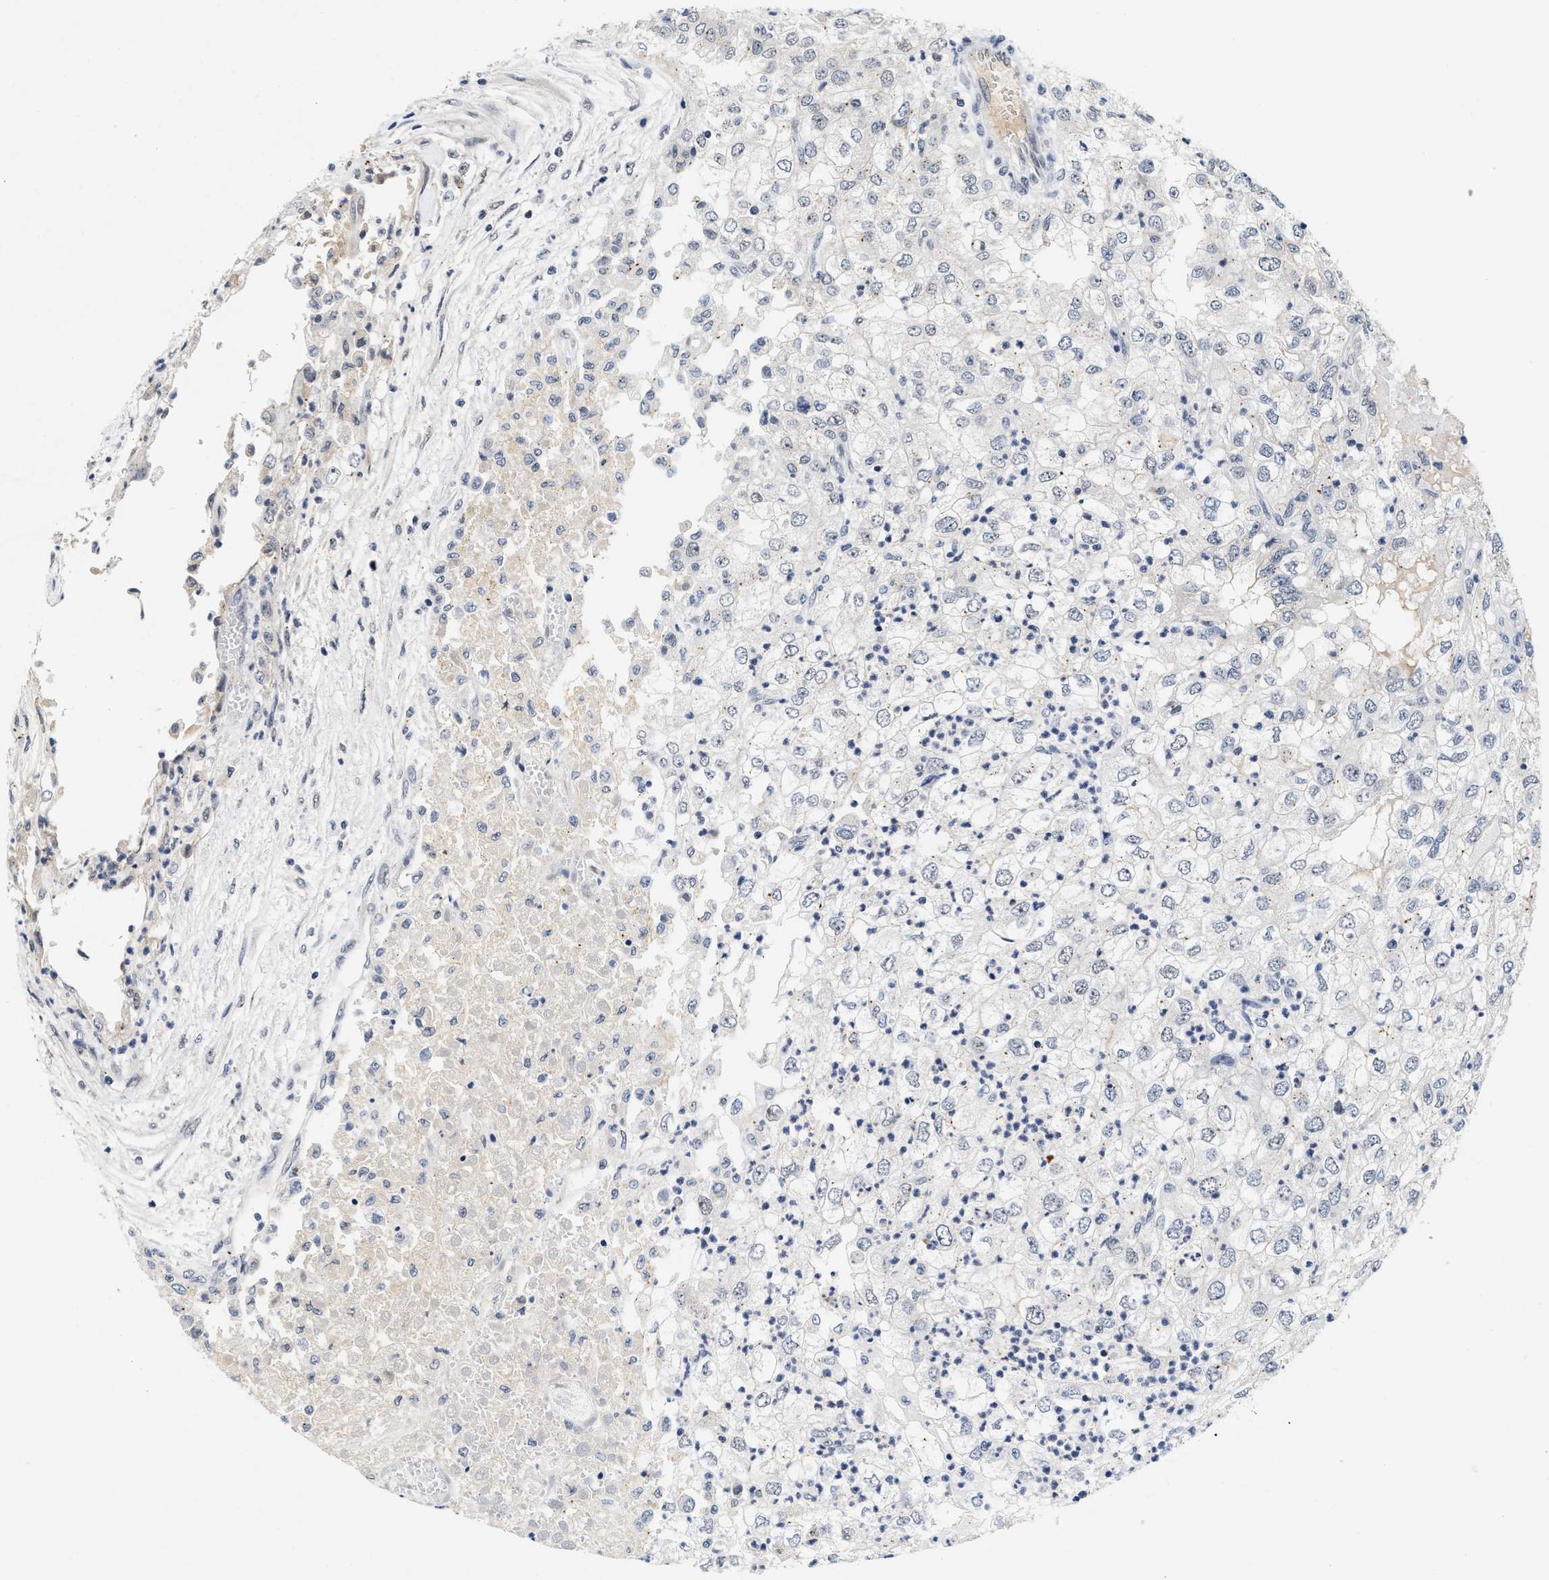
{"staining": {"intensity": "negative", "quantity": "none", "location": "none"}, "tissue": "renal cancer", "cell_type": "Tumor cells", "image_type": "cancer", "snomed": [{"axis": "morphology", "description": "Adenocarcinoma, NOS"}, {"axis": "topography", "description": "Kidney"}], "caption": "Image shows no protein positivity in tumor cells of renal adenocarcinoma tissue. The staining is performed using DAB brown chromogen with nuclei counter-stained in using hematoxylin.", "gene": "INIP", "patient": {"sex": "female", "age": 54}}